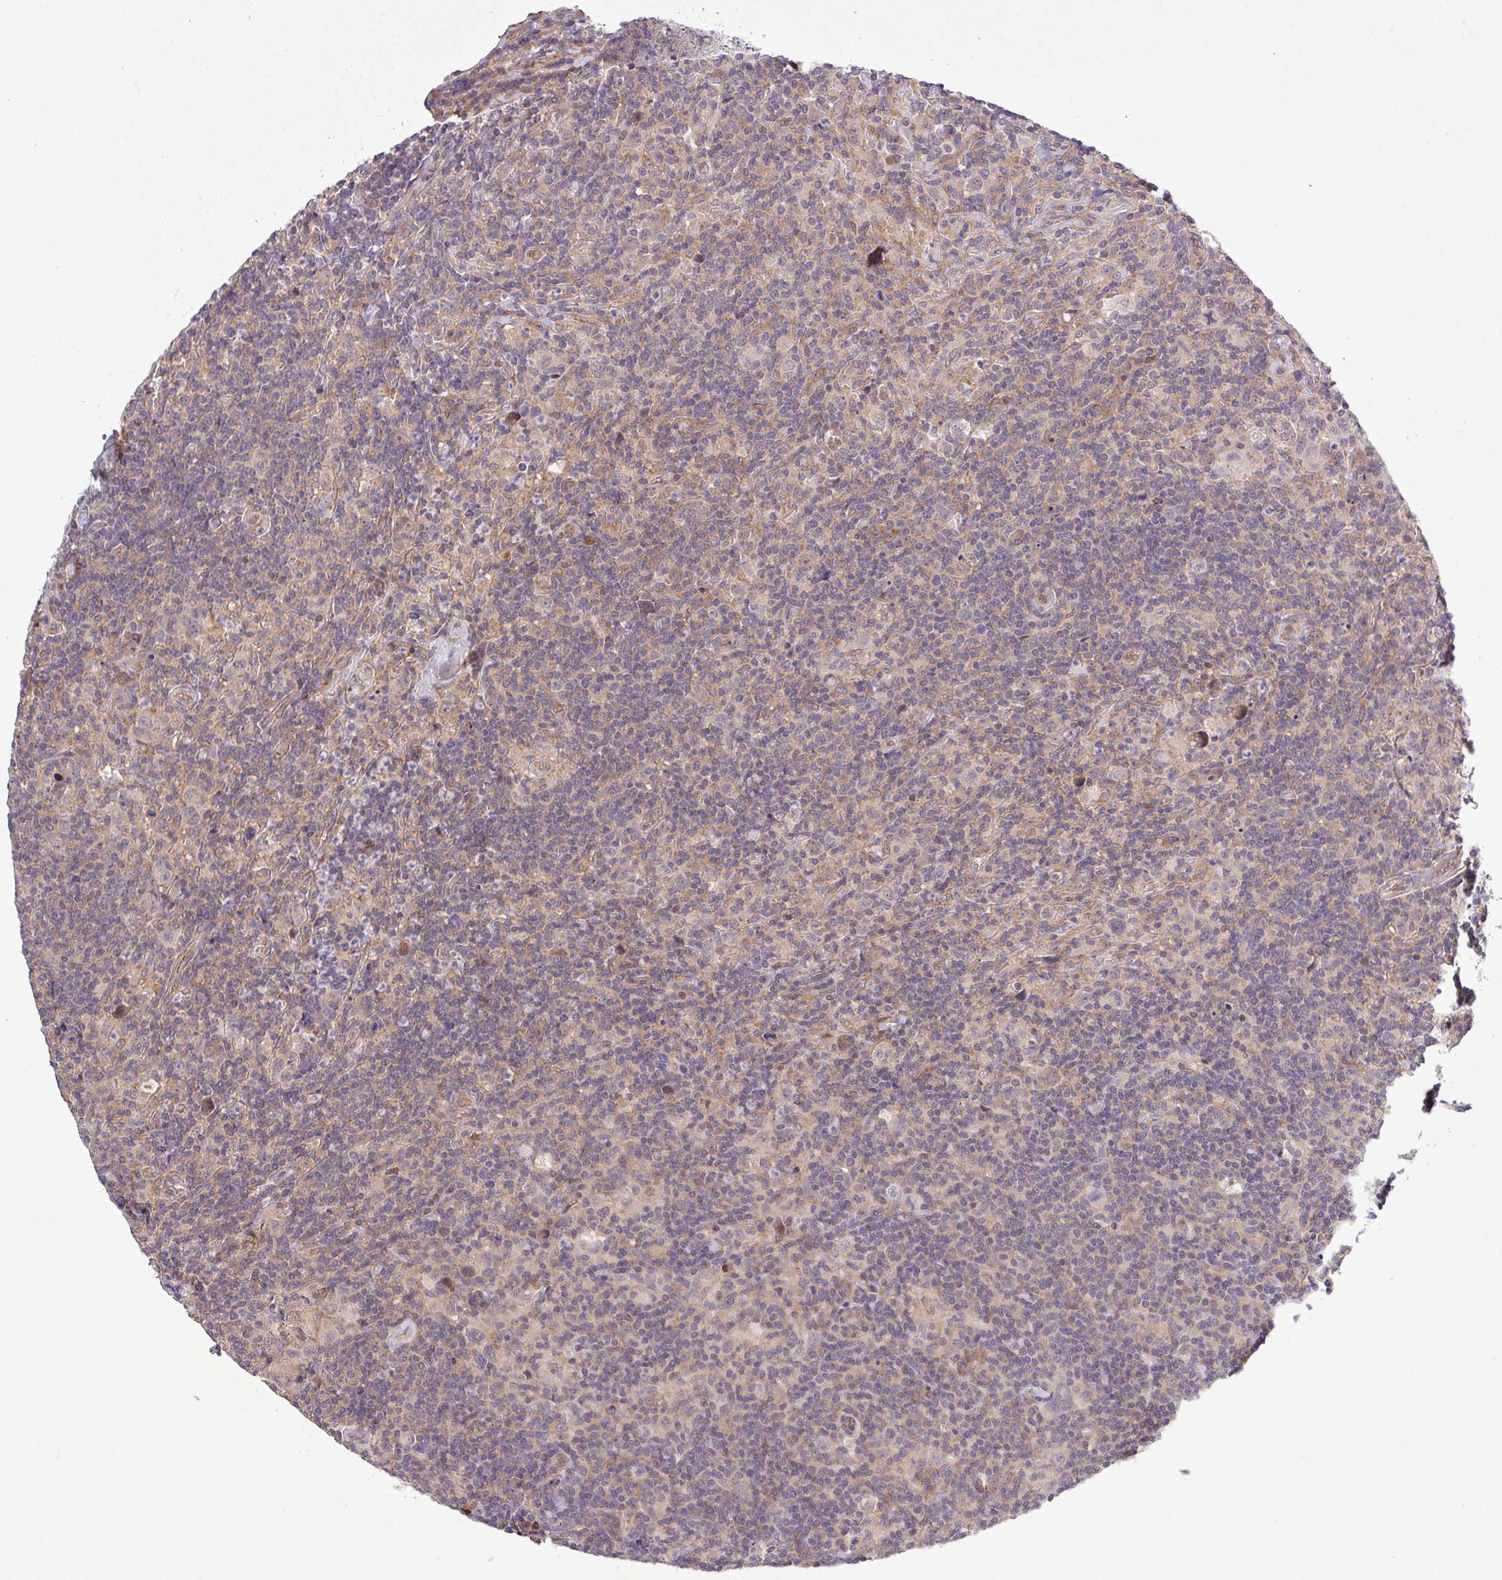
{"staining": {"intensity": "negative", "quantity": "none", "location": "none"}, "tissue": "lymphoma", "cell_type": "Tumor cells", "image_type": "cancer", "snomed": [{"axis": "morphology", "description": "Hodgkin's disease, NOS"}, {"axis": "topography", "description": "Lymph node"}], "caption": "The histopathology image demonstrates no significant positivity in tumor cells of lymphoma.", "gene": "FAM222B", "patient": {"sex": "female", "age": 18}}